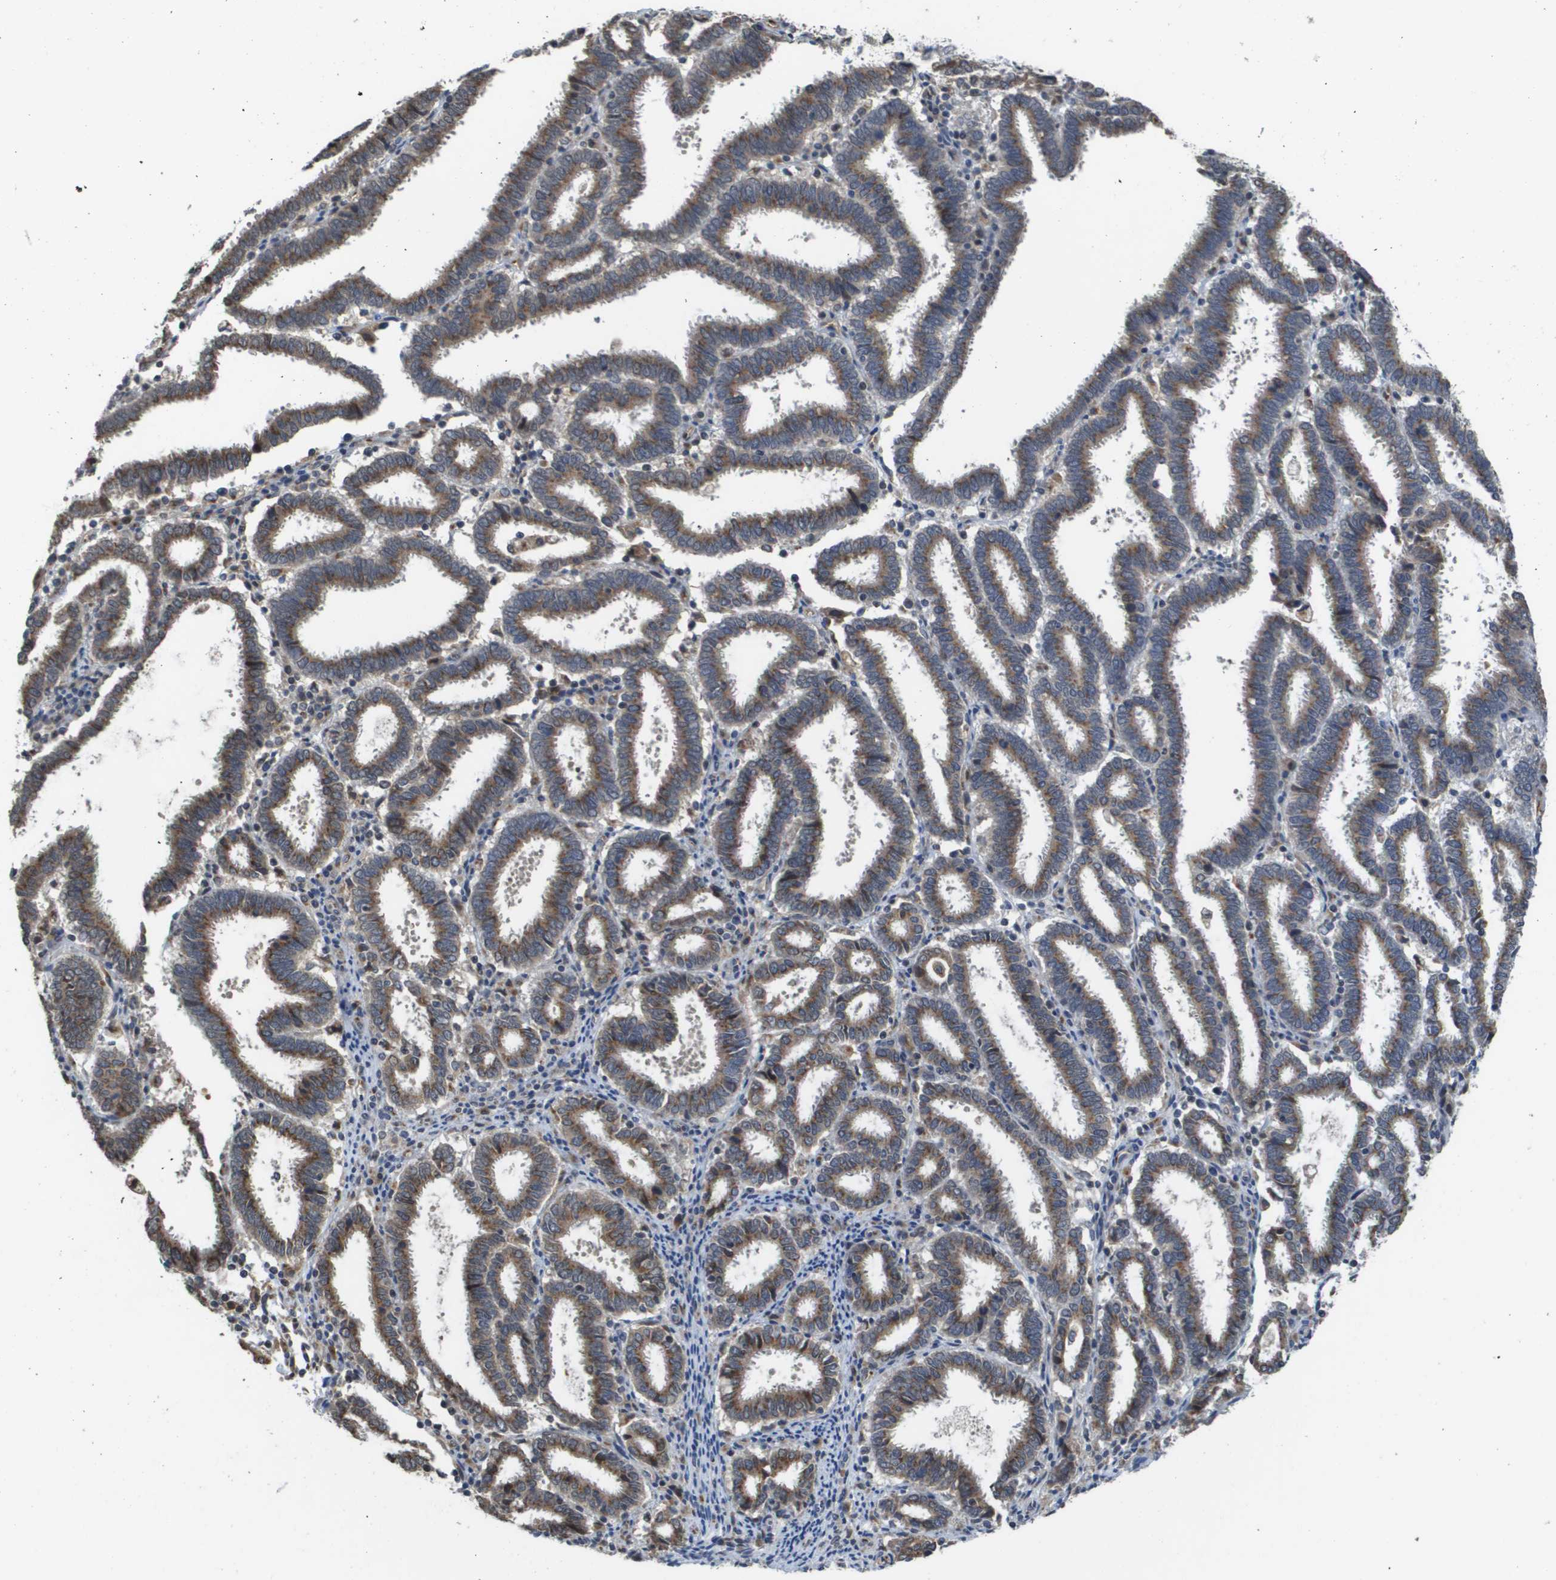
{"staining": {"intensity": "moderate", "quantity": ">75%", "location": "cytoplasmic/membranous"}, "tissue": "endometrial cancer", "cell_type": "Tumor cells", "image_type": "cancer", "snomed": [{"axis": "morphology", "description": "Adenocarcinoma, NOS"}, {"axis": "topography", "description": "Uterus"}], "caption": "Immunohistochemistry (IHC) of adenocarcinoma (endometrial) demonstrates medium levels of moderate cytoplasmic/membranous positivity in about >75% of tumor cells.", "gene": "PCK1", "patient": {"sex": "female", "age": 83}}